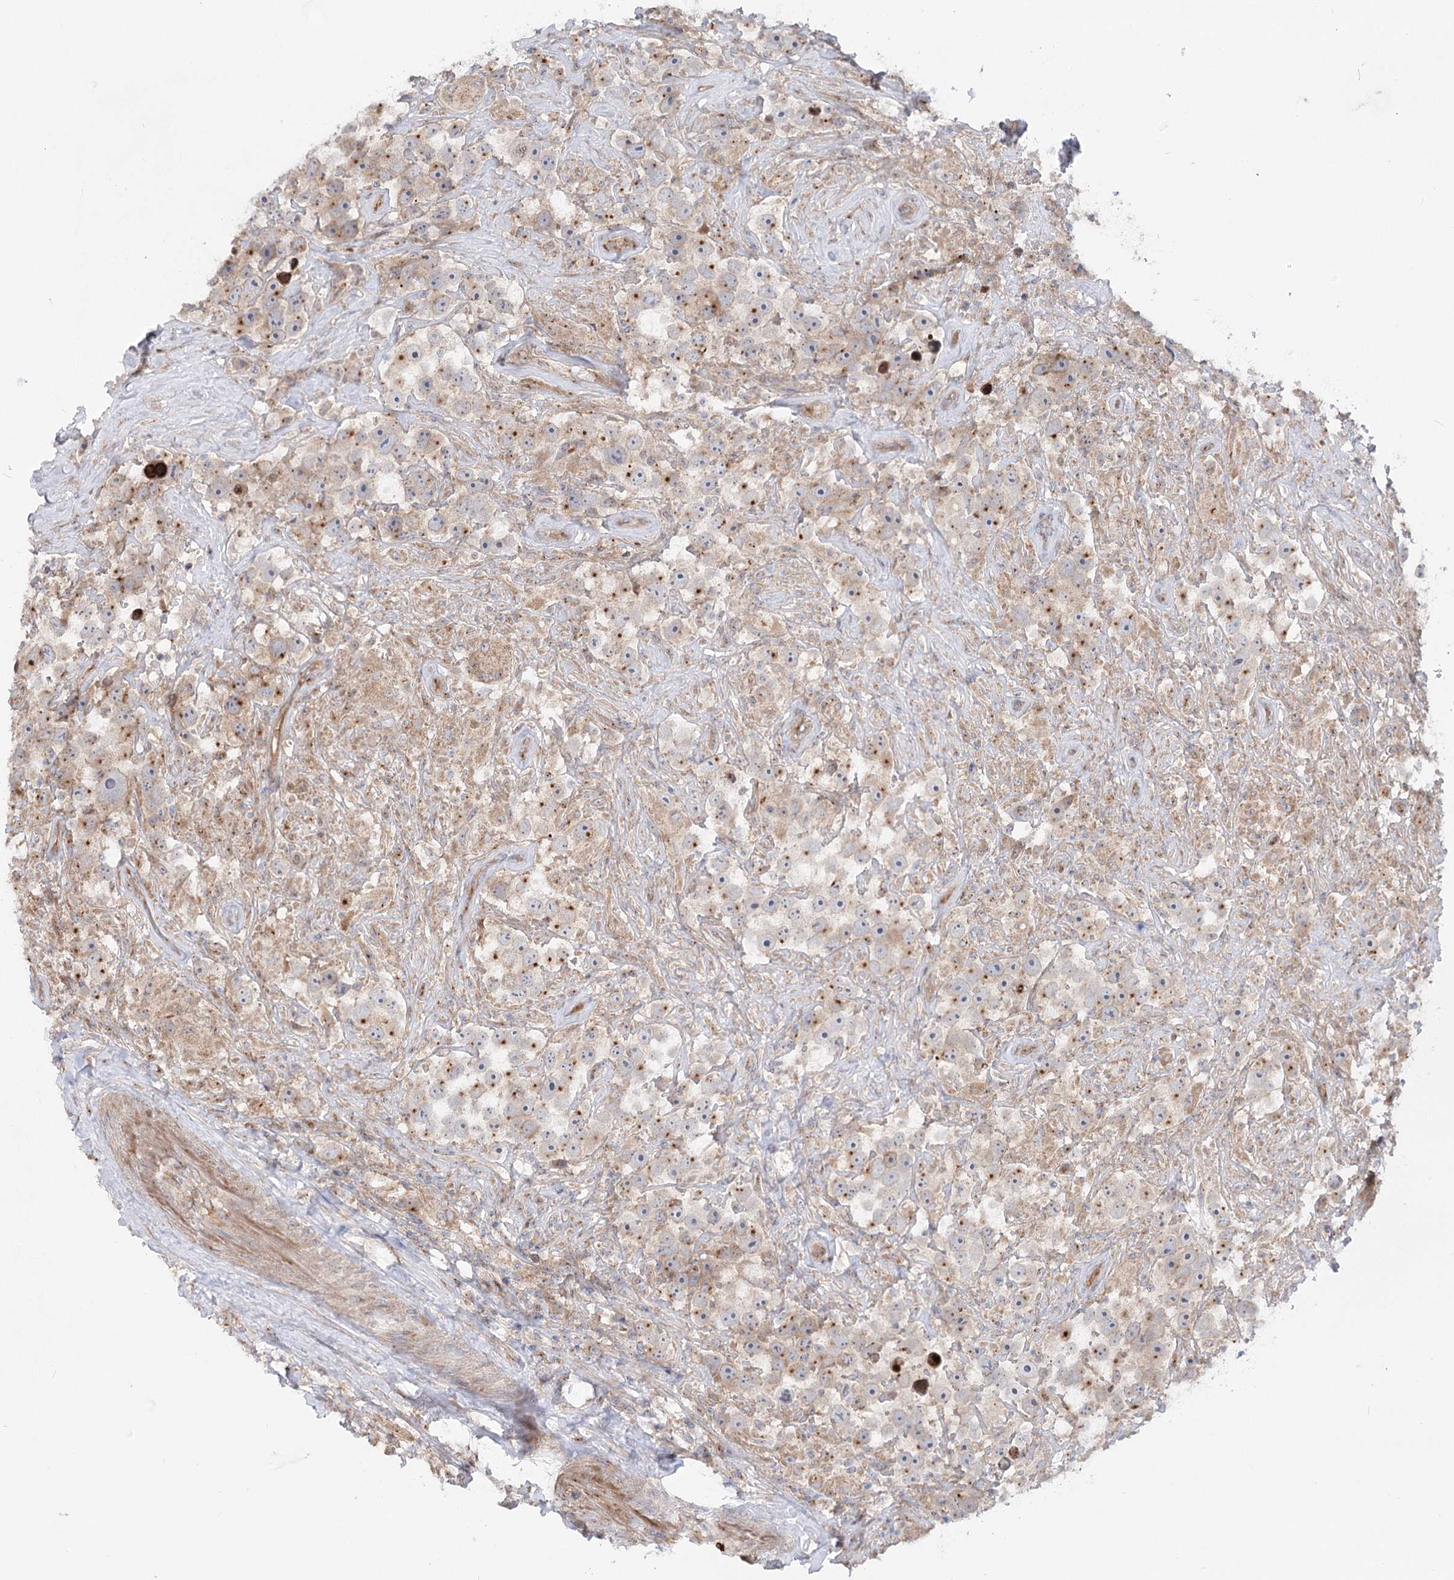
{"staining": {"intensity": "moderate", "quantity": "25%-75%", "location": "cytoplasmic/membranous"}, "tissue": "testis cancer", "cell_type": "Tumor cells", "image_type": "cancer", "snomed": [{"axis": "morphology", "description": "Seminoma, NOS"}, {"axis": "topography", "description": "Testis"}], "caption": "Tumor cells reveal medium levels of moderate cytoplasmic/membranous positivity in about 25%-75% of cells in human testis cancer. (brown staining indicates protein expression, while blue staining denotes nuclei).", "gene": "SCN11A", "patient": {"sex": "male", "age": 49}}